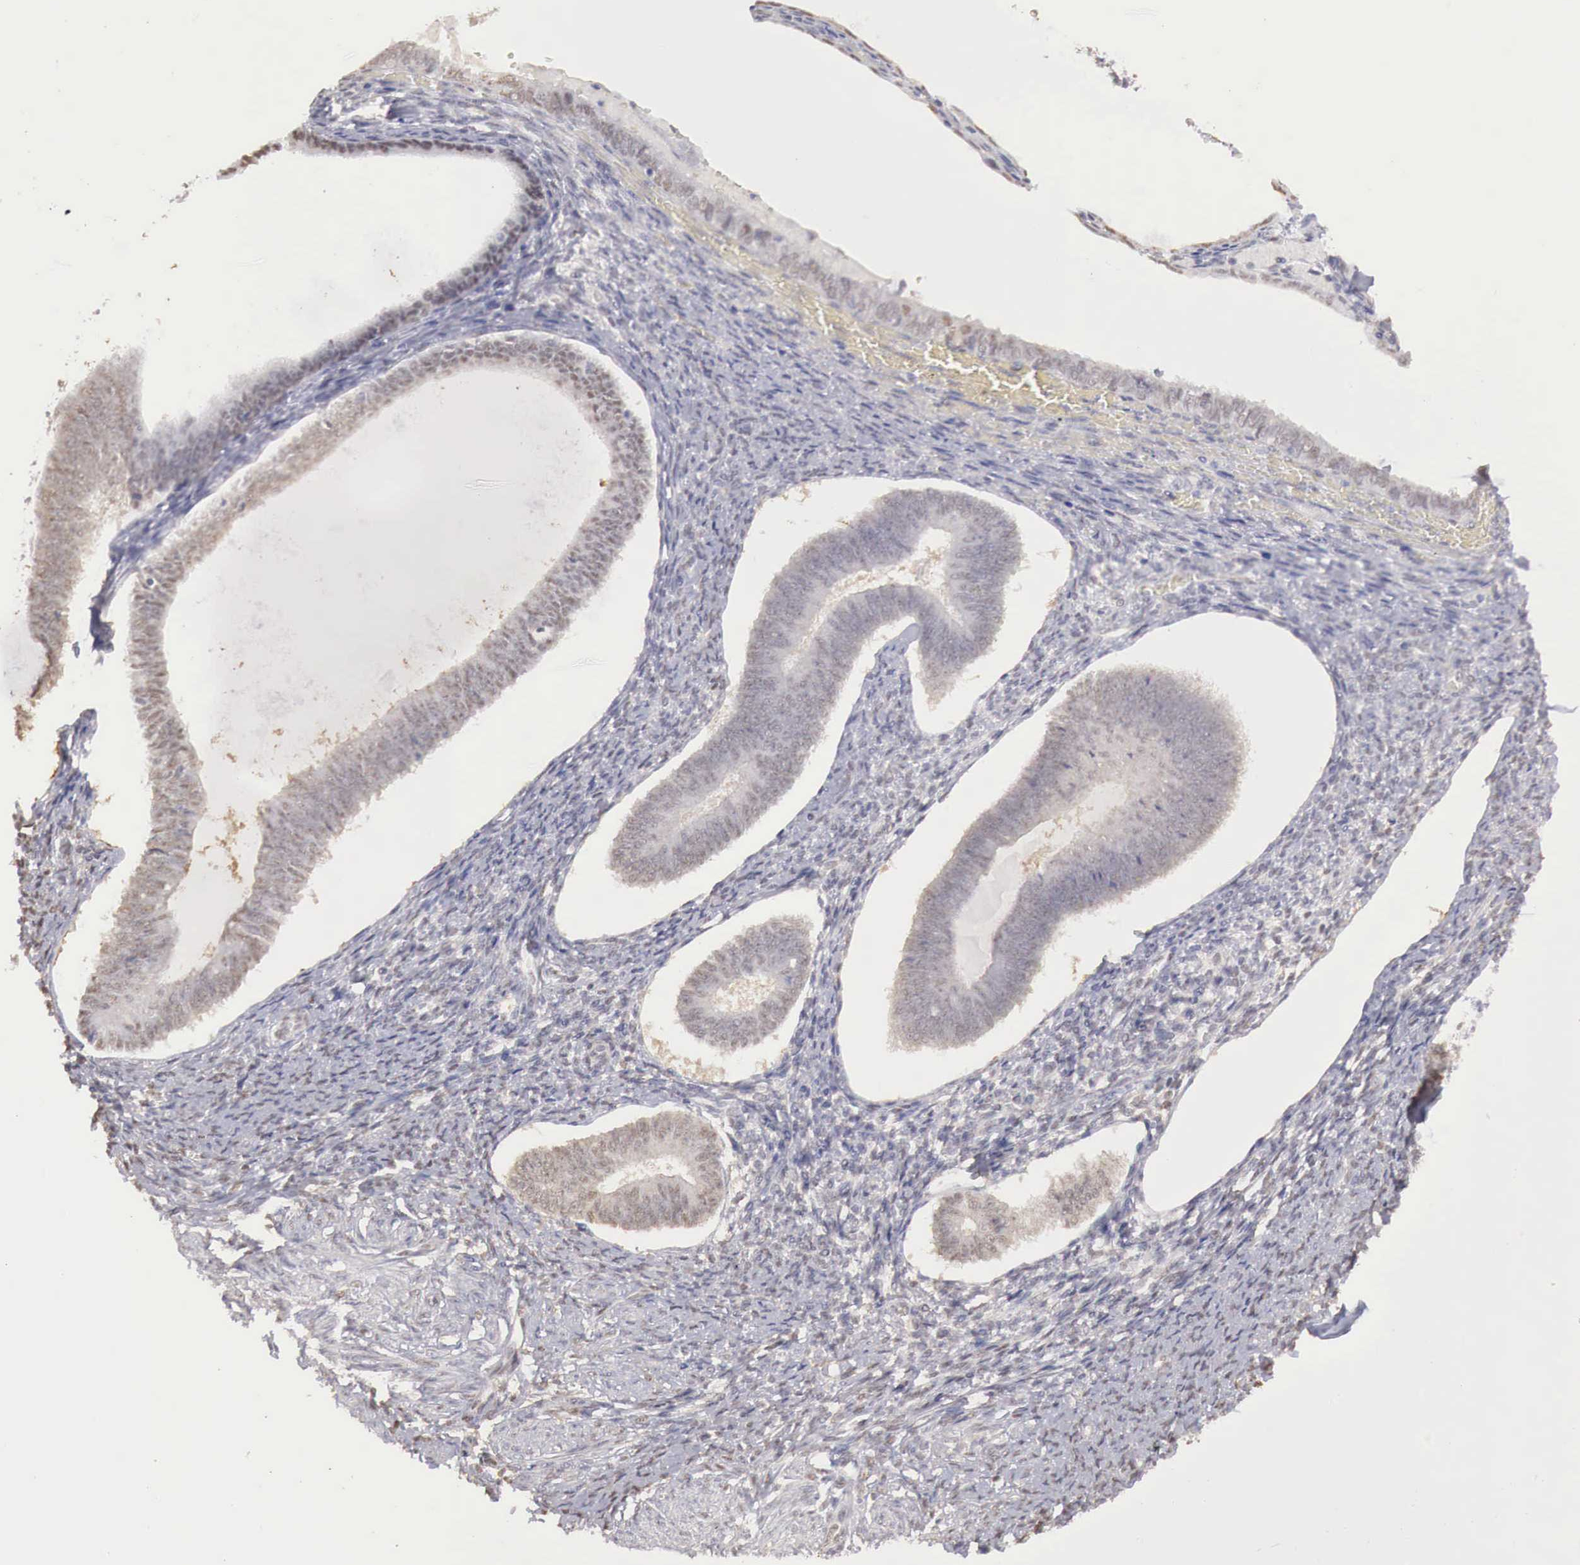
{"staining": {"intensity": "negative", "quantity": "none", "location": "none"}, "tissue": "endometrium", "cell_type": "Cells in endometrial stroma", "image_type": "normal", "snomed": [{"axis": "morphology", "description": "Normal tissue, NOS"}, {"axis": "topography", "description": "Endometrium"}], "caption": "IHC micrograph of benign endometrium stained for a protein (brown), which reveals no staining in cells in endometrial stroma.", "gene": "UBA1", "patient": {"sex": "female", "age": 82}}